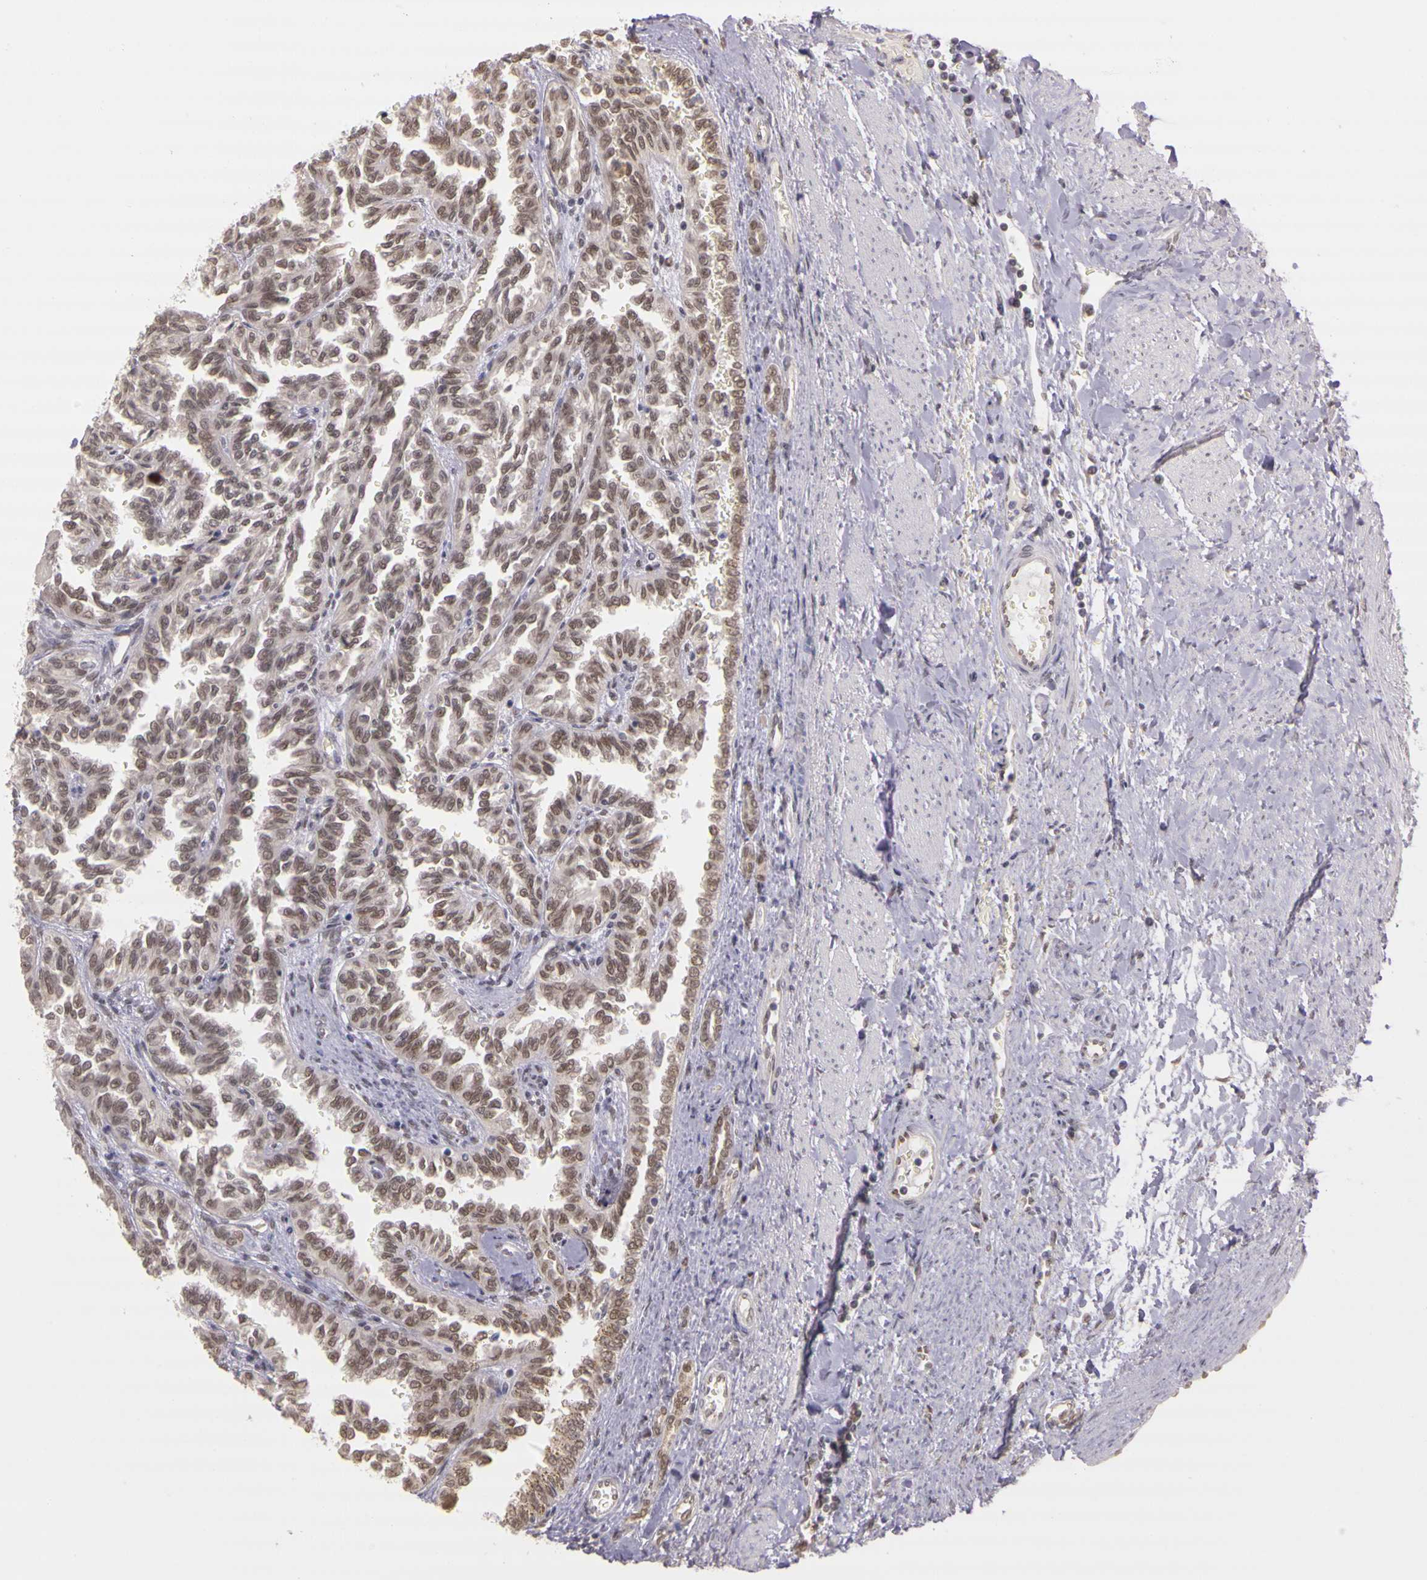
{"staining": {"intensity": "weak", "quantity": ">75%", "location": "nuclear"}, "tissue": "renal cancer", "cell_type": "Tumor cells", "image_type": "cancer", "snomed": [{"axis": "morphology", "description": "Inflammation, NOS"}, {"axis": "morphology", "description": "Adenocarcinoma, NOS"}, {"axis": "topography", "description": "Kidney"}], "caption": "Protein staining of renal cancer tissue displays weak nuclear staining in approximately >75% of tumor cells.", "gene": "WDR13", "patient": {"sex": "male", "age": 68}}